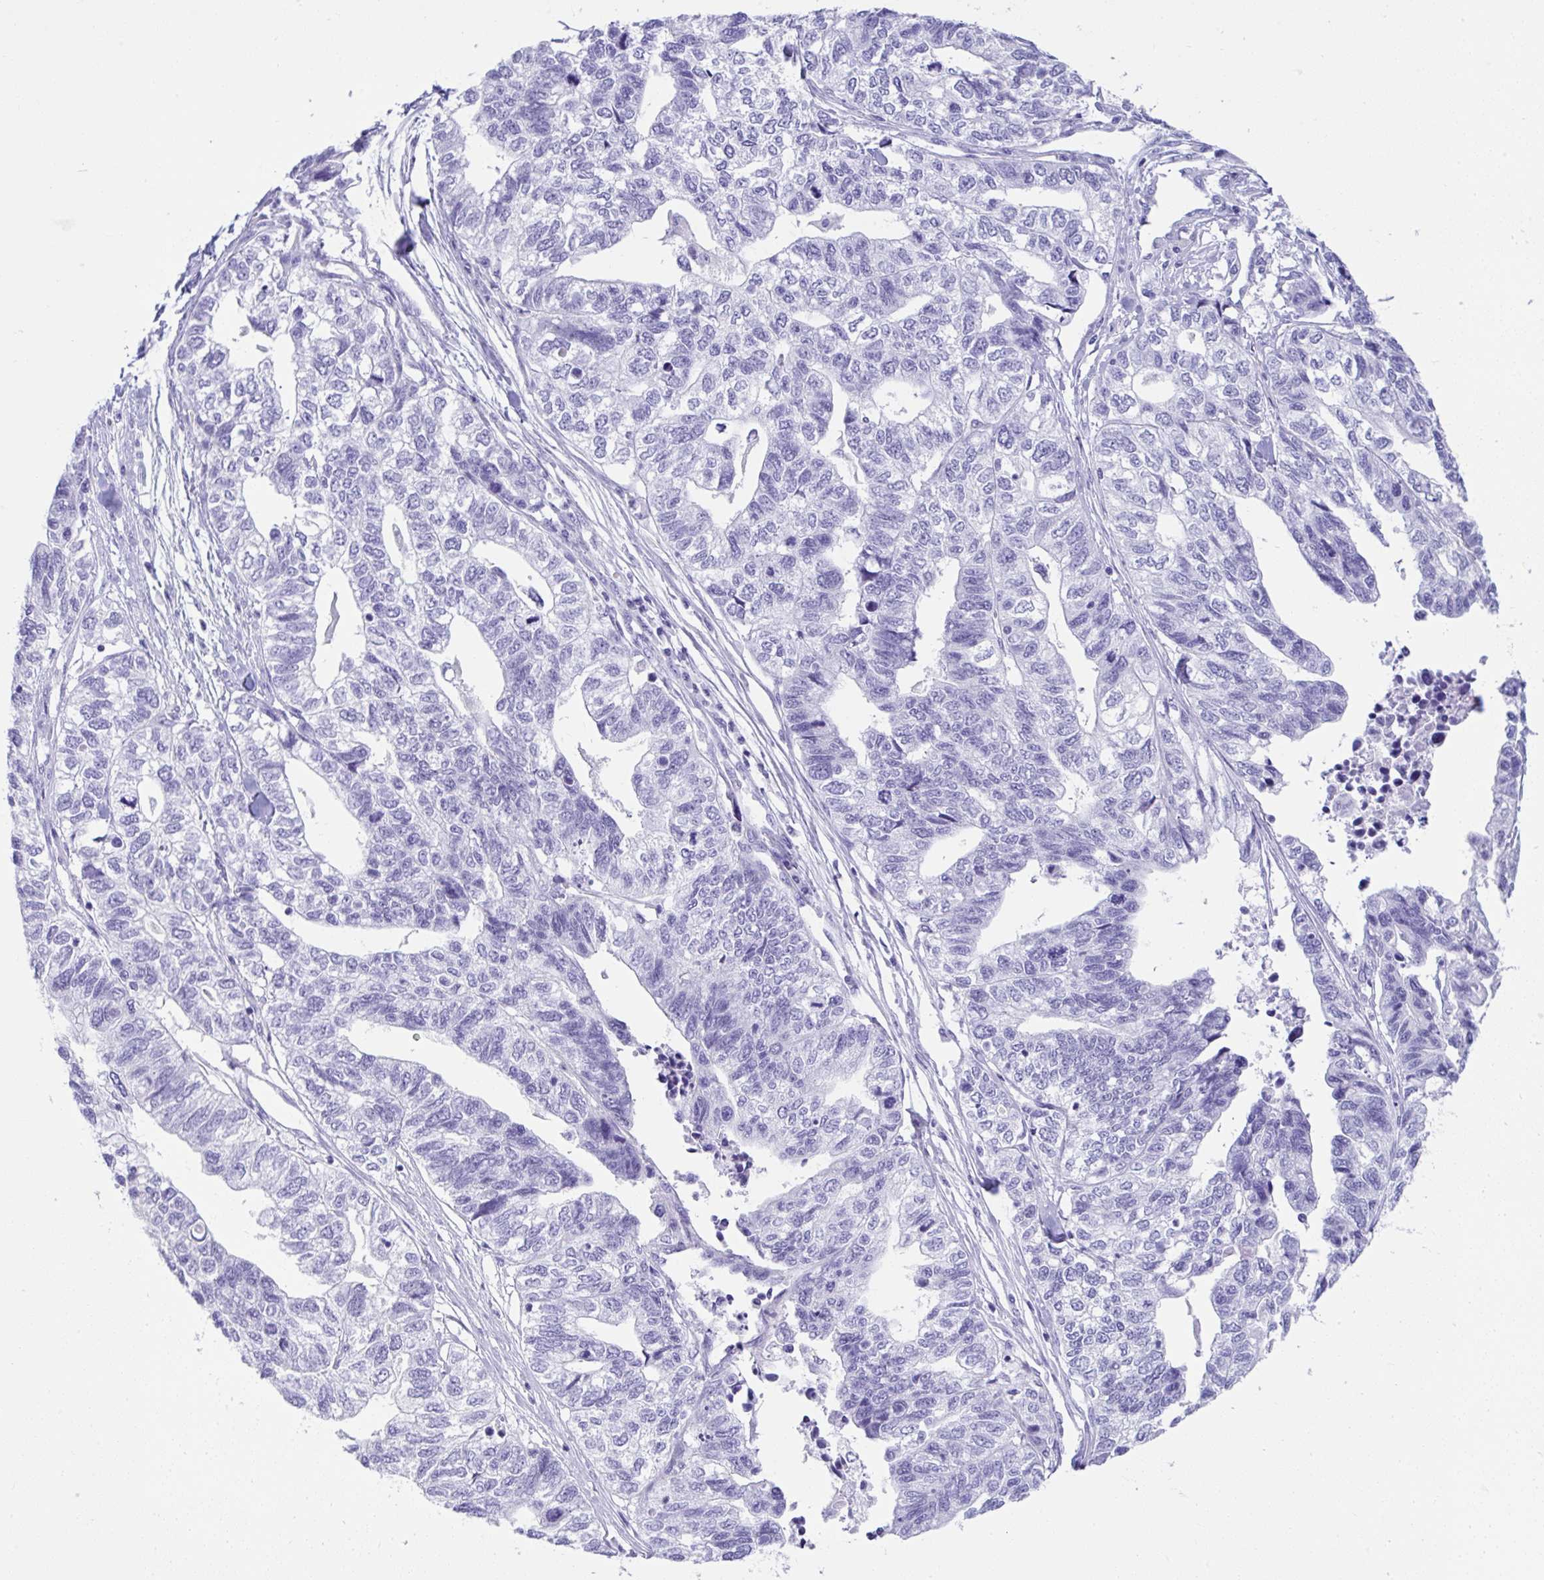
{"staining": {"intensity": "negative", "quantity": "none", "location": "none"}, "tissue": "stomach cancer", "cell_type": "Tumor cells", "image_type": "cancer", "snomed": [{"axis": "morphology", "description": "Adenocarcinoma, NOS"}, {"axis": "topography", "description": "Stomach, upper"}], "caption": "Immunohistochemical staining of stomach cancer (adenocarcinoma) demonstrates no significant staining in tumor cells.", "gene": "PSCA", "patient": {"sex": "female", "age": 67}}